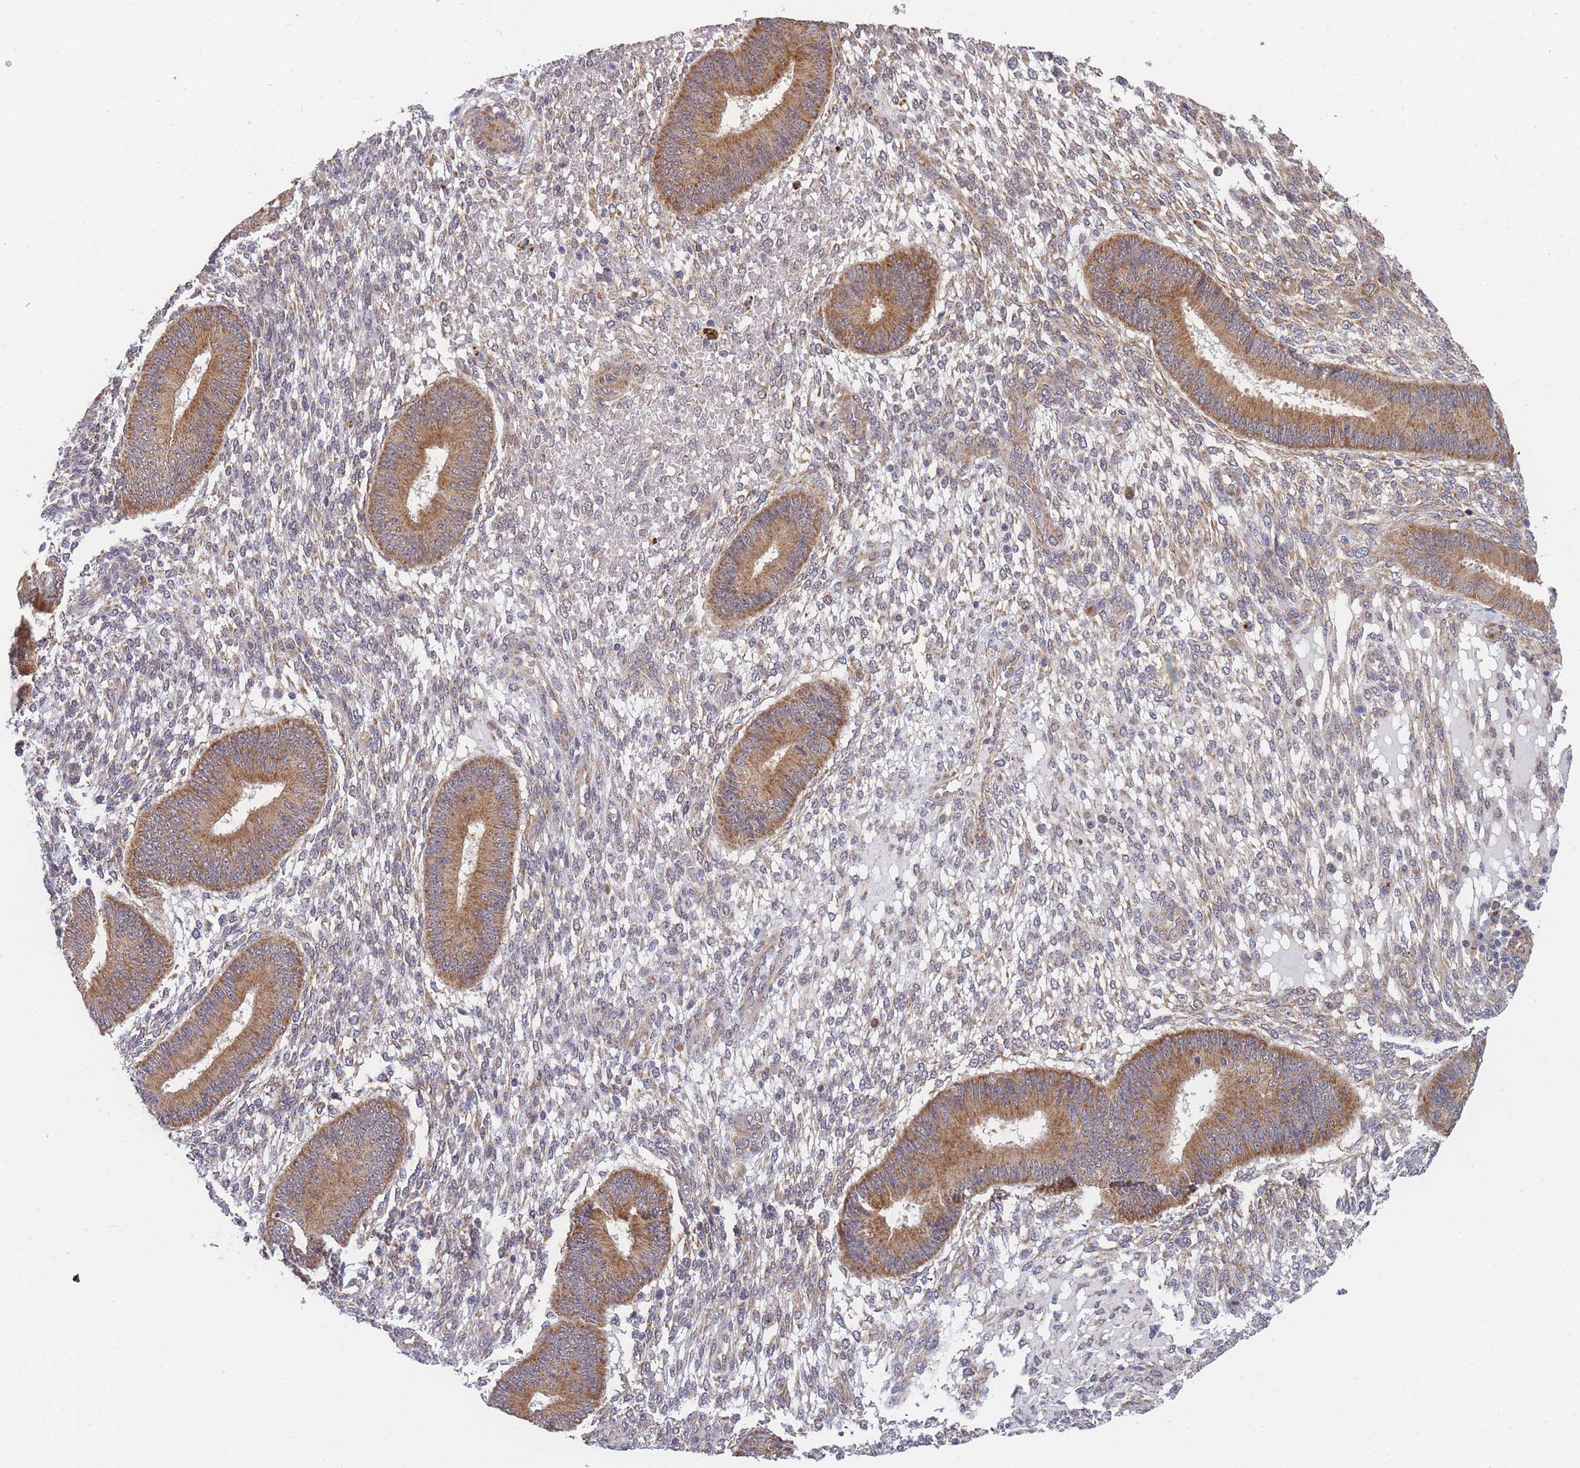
{"staining": {"intensity": "weak", "quantity": "<25%", "location": "cytoplasmic/membranous"}, "tissue": "endometrium", "cell_type": "Cells in endometrial stroma", "image_type": "normal", "snomed": [{"axis": "morphology", "description": "Normal tissue, NOS"}, {"axis": "topography", "description": "Endometrium"}], "caption": "High magnification brightfield microscopy of unremarkable endometrium stained with DAB (brown) and counterstained with hematoxylin (blue): cells in endometrial stroma show no significant expression.", "gene": "ENSG00000276345", "patient": {"sex": "female", "age": 49}}